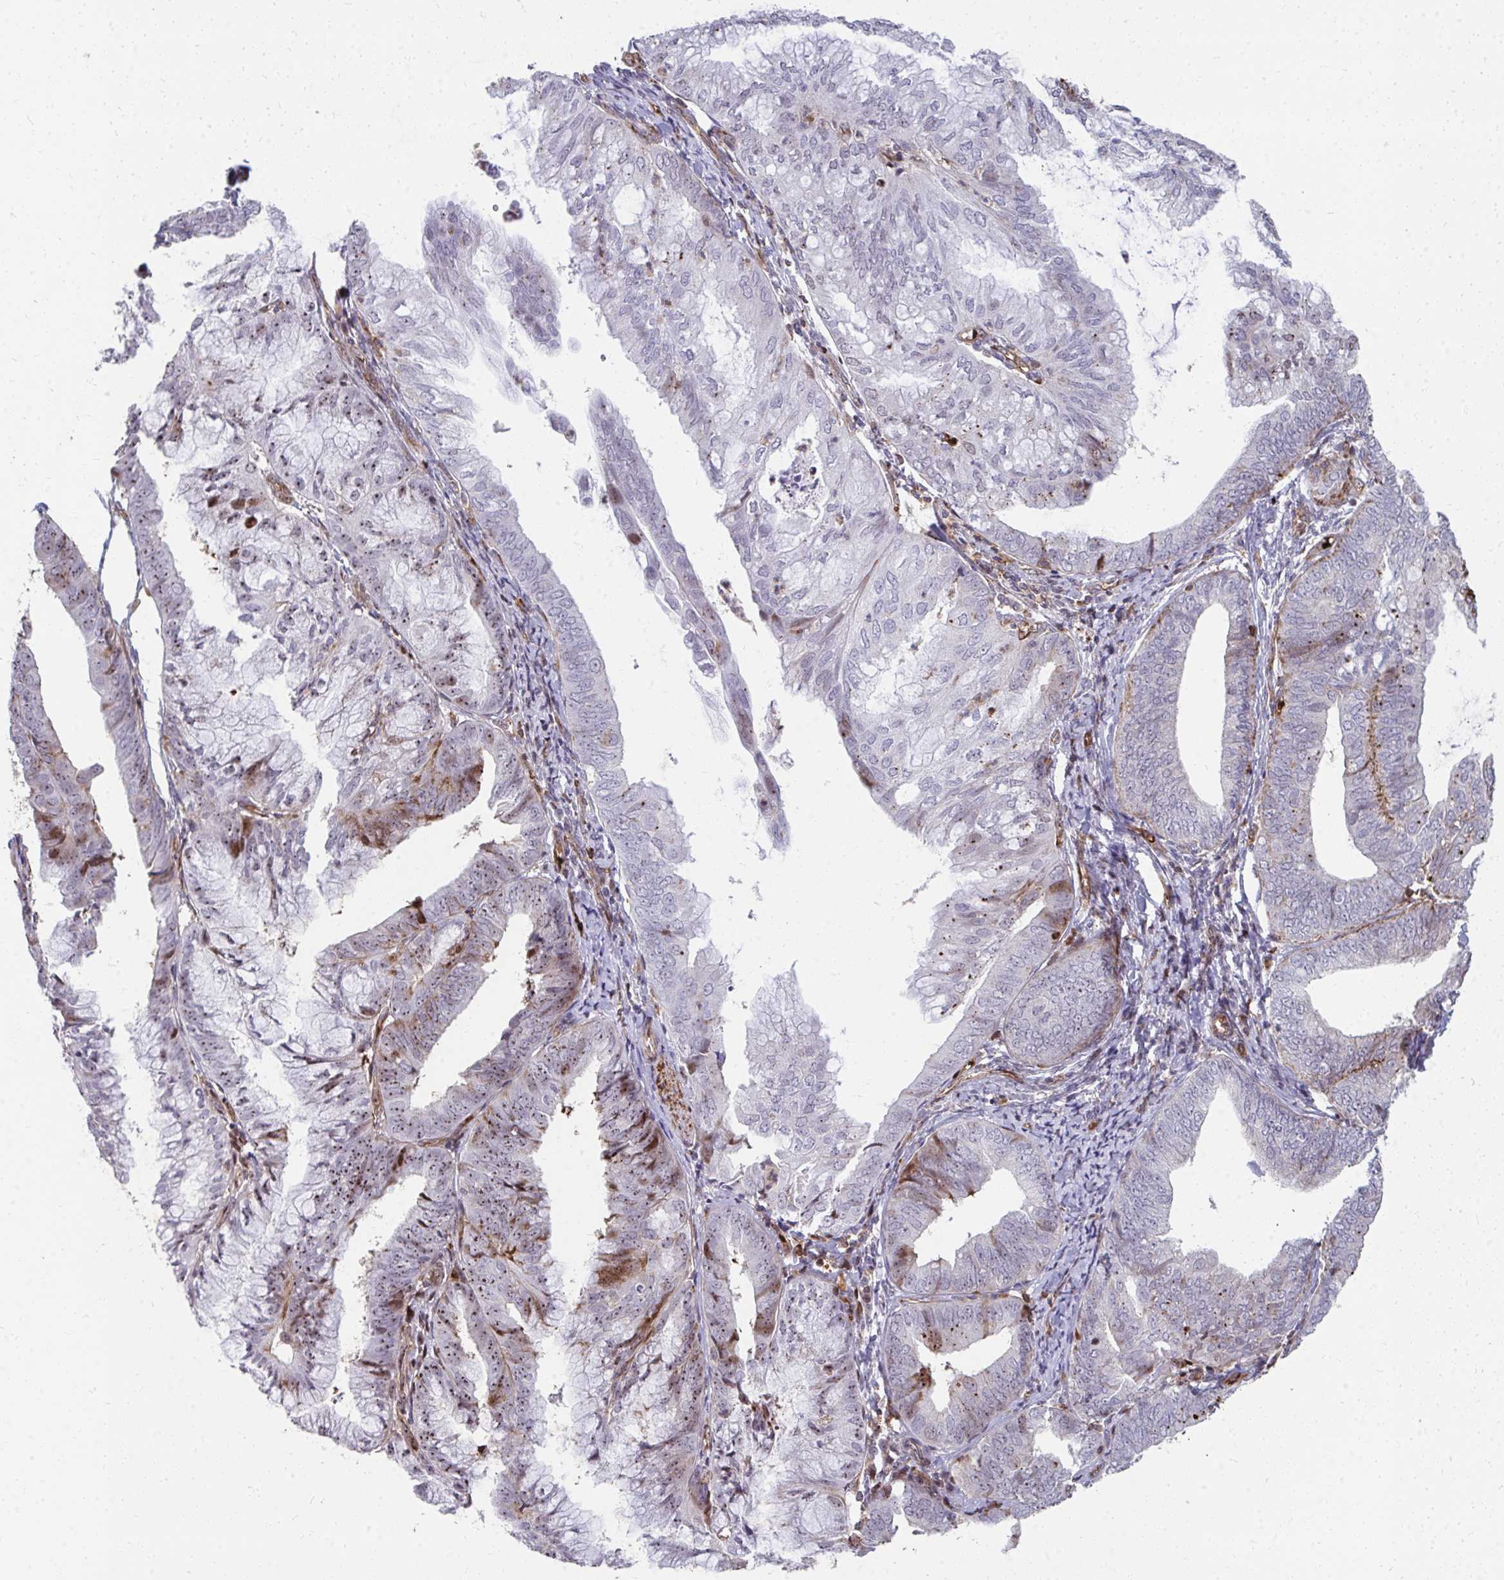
{"staining": {"intensity": "moderate", "quantity": "<25%", "location": "nuclear"}, "tissue": "endometrial cancer", "cell_type": "Tumor cells", "image_type": "cancer", "snomed": [{"axis": "morphology", "description": "Adenocarcinoma, NOS"}, {"axis": "topography", "description": "Endometrium"}], "caption": "Human adenocarcinoma (endometrial) stained with a protein marker displays moderate staining in tumor cells.", "gene": "FOXN3", "patient": {"sex": "female", "age": 75}}